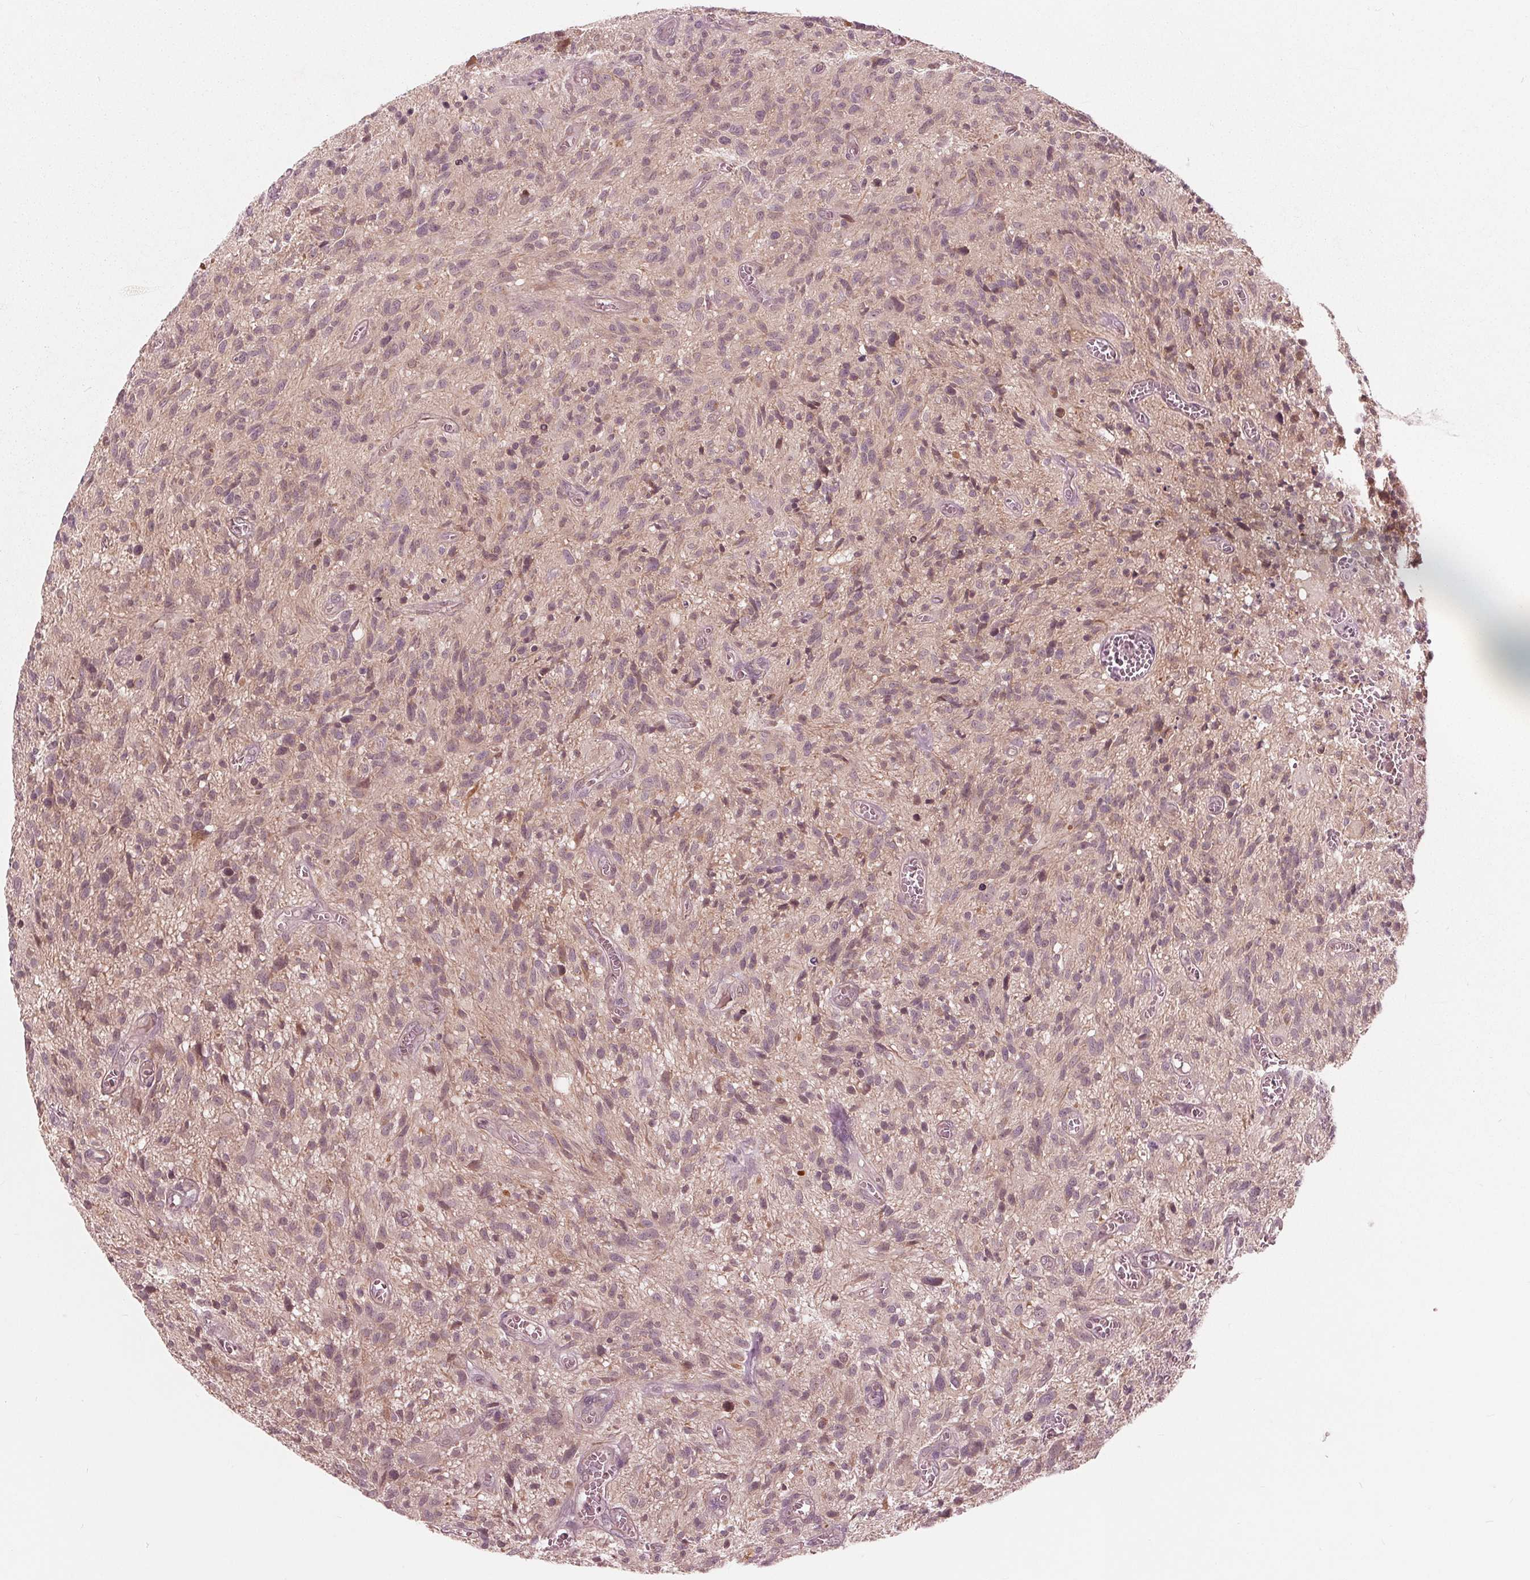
{"staining": {"intensity": "weak", "quantity": "<25%", "location": "cytoplasmic/membranous"}, "tissue": "glioma", "cell_type": "Tumor cells", "image_type": "cancer", "snomed": [{"axis": "morphology", "description": "Glioma, malignant, High grade"}, {"axis": "topography", "description": "Brain"}], "caption": "DAB immunohistochemical staining of glioma exhibits no significant positivity in tumor cells.", "gene": "UBALD1", "patient": {"sex": "male", "age": 75}}